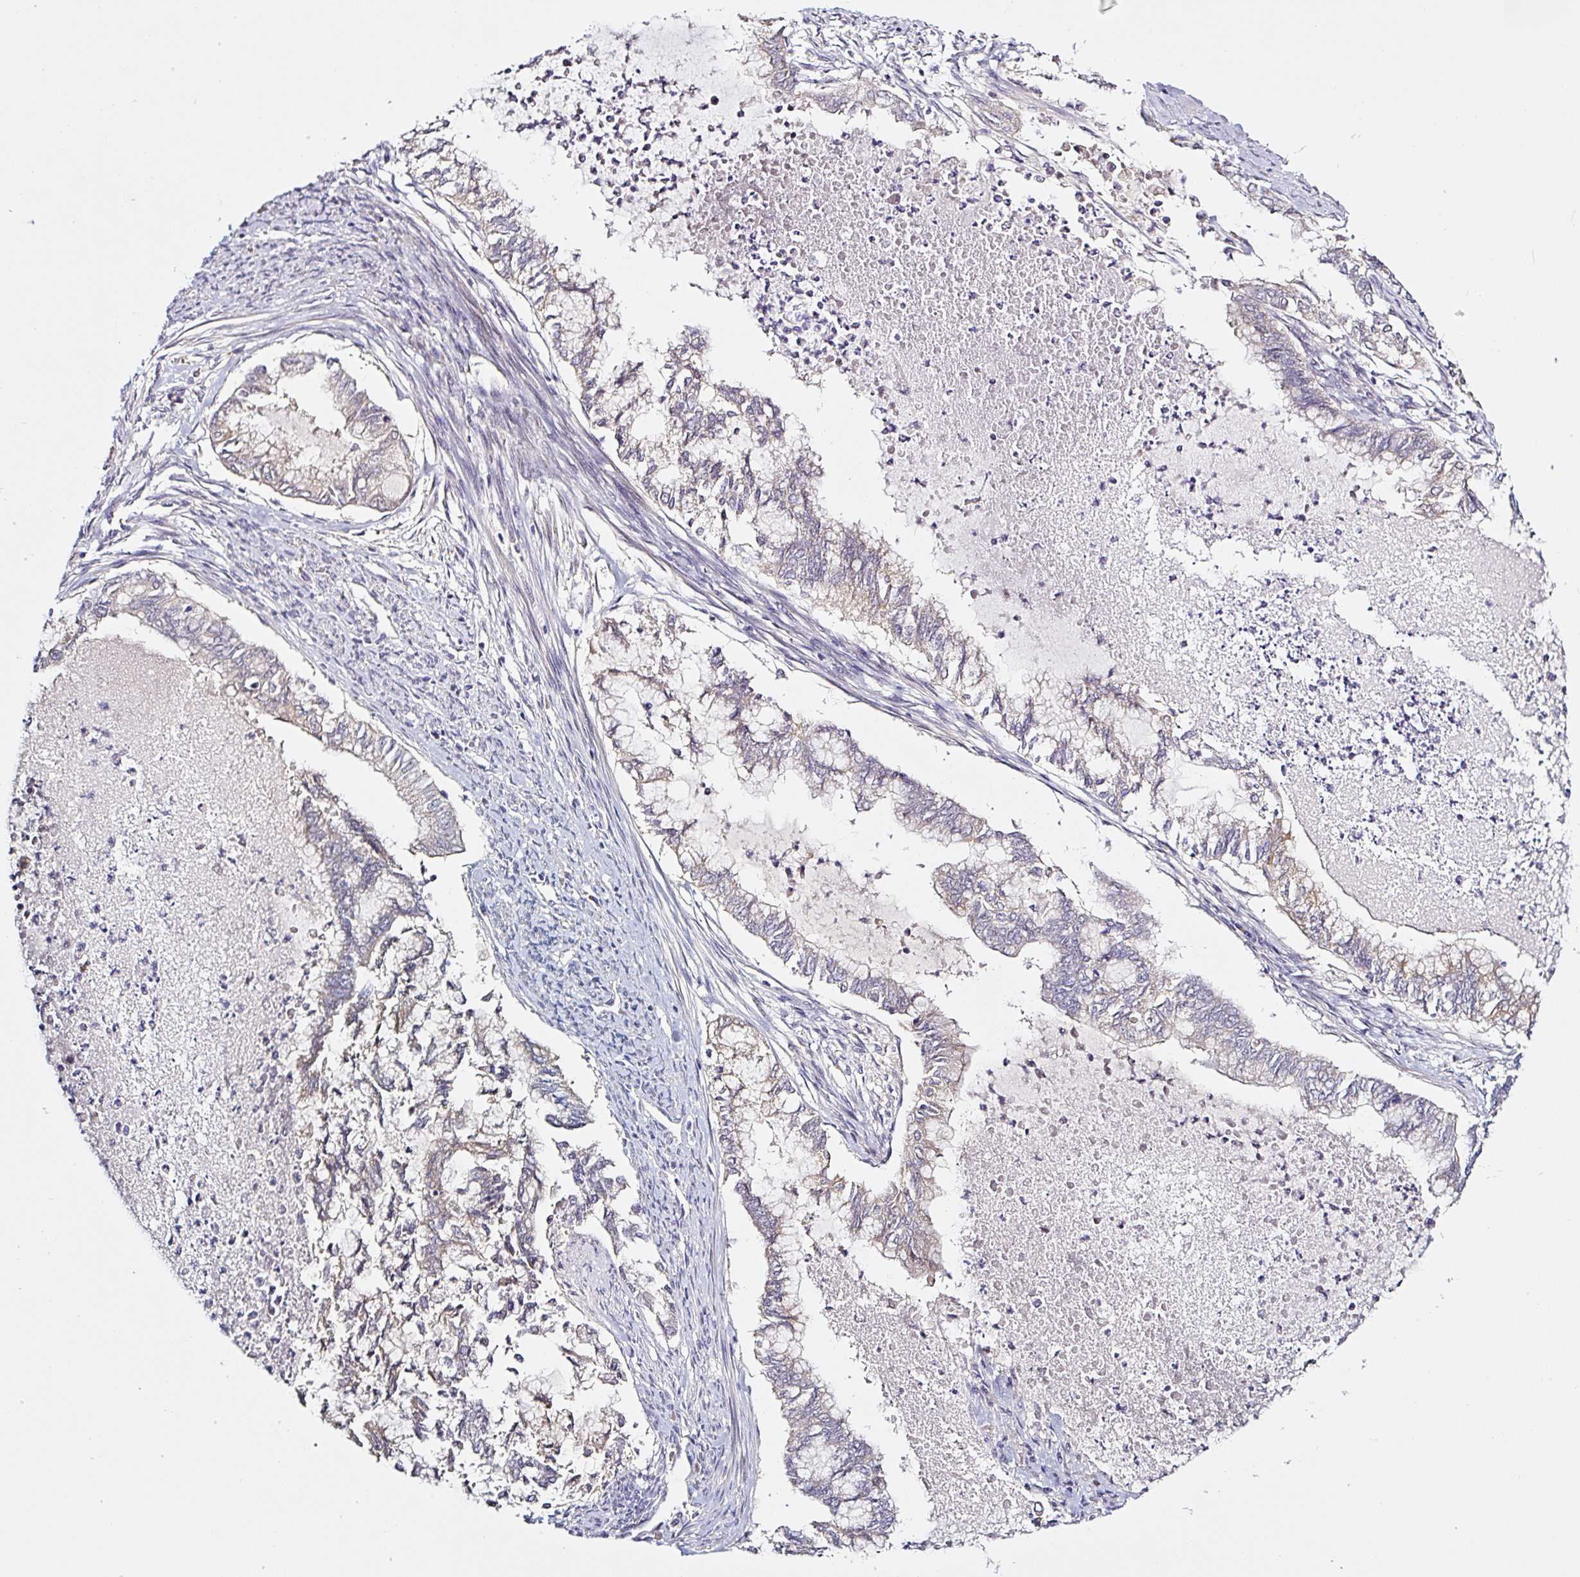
{"staining": {"intensity": "negative", "quantity": "none", "location": "none"}, "tissue": "endometrial cancer", "cell_type": "Tumor cells", "image_type": "cancer", "snomed": [{"axis": "morphology", "description": "Adenocarcinoma, NOS"}, {"axis": "topography", "description": "Endometrium"}], "caption": "Tumor cells are negative for brown protein staining in adenocarcinoma (endometrial). (Stains: DAB immunohistochemistry with hematoxylin counter stain, Microscopy: brightfield microscopy at high magnification).", "gene": "PRKAA2", "patient": {"sex": "female", "age": 79}}